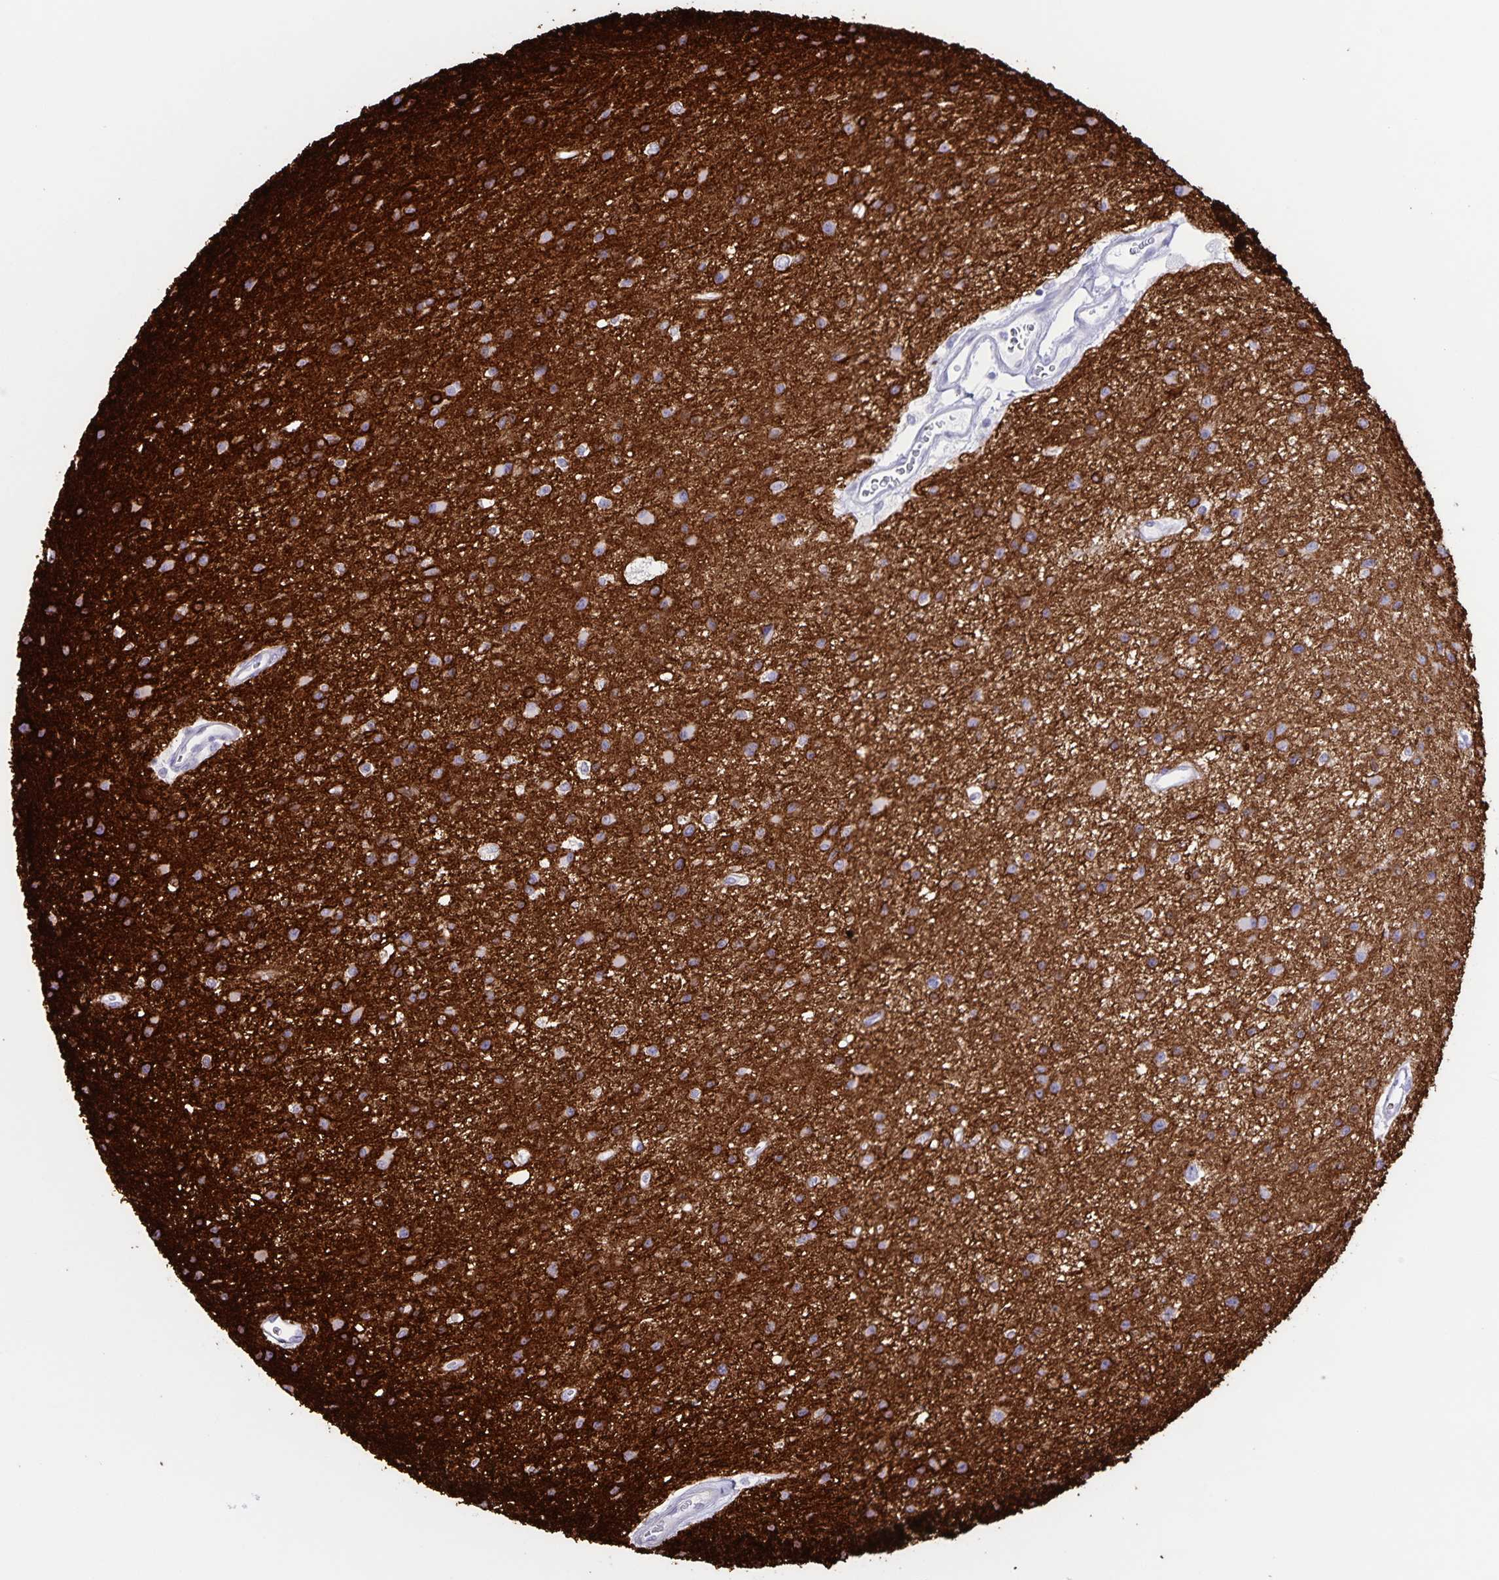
{"staining": {"intensity": "moderate", "quantity": "<25%", "location": "cytoplasmic/membranous"}, "tissue": "glioma", "cell_type": "Tumor cells", "image_type": "cancer", "snomed": [{"axis": "morphology", "description": "Glioma, malignant, Low grade"}, {"axis": "topography", "description": "Brain"}], "caption": "IHC of human malignant low-grade glioma shows low levels of moderate cytoplasmic/membranous positivity in approximately <25% of tumor cells. The staining is performed using DAB (3,3'-diaminobenzidine) brown chromogen to label protein expression. The nuclei are counter-stained blue using hematoxylin.", "gene": "AQP4", "patient": {"sex": "male", "age": 43}}